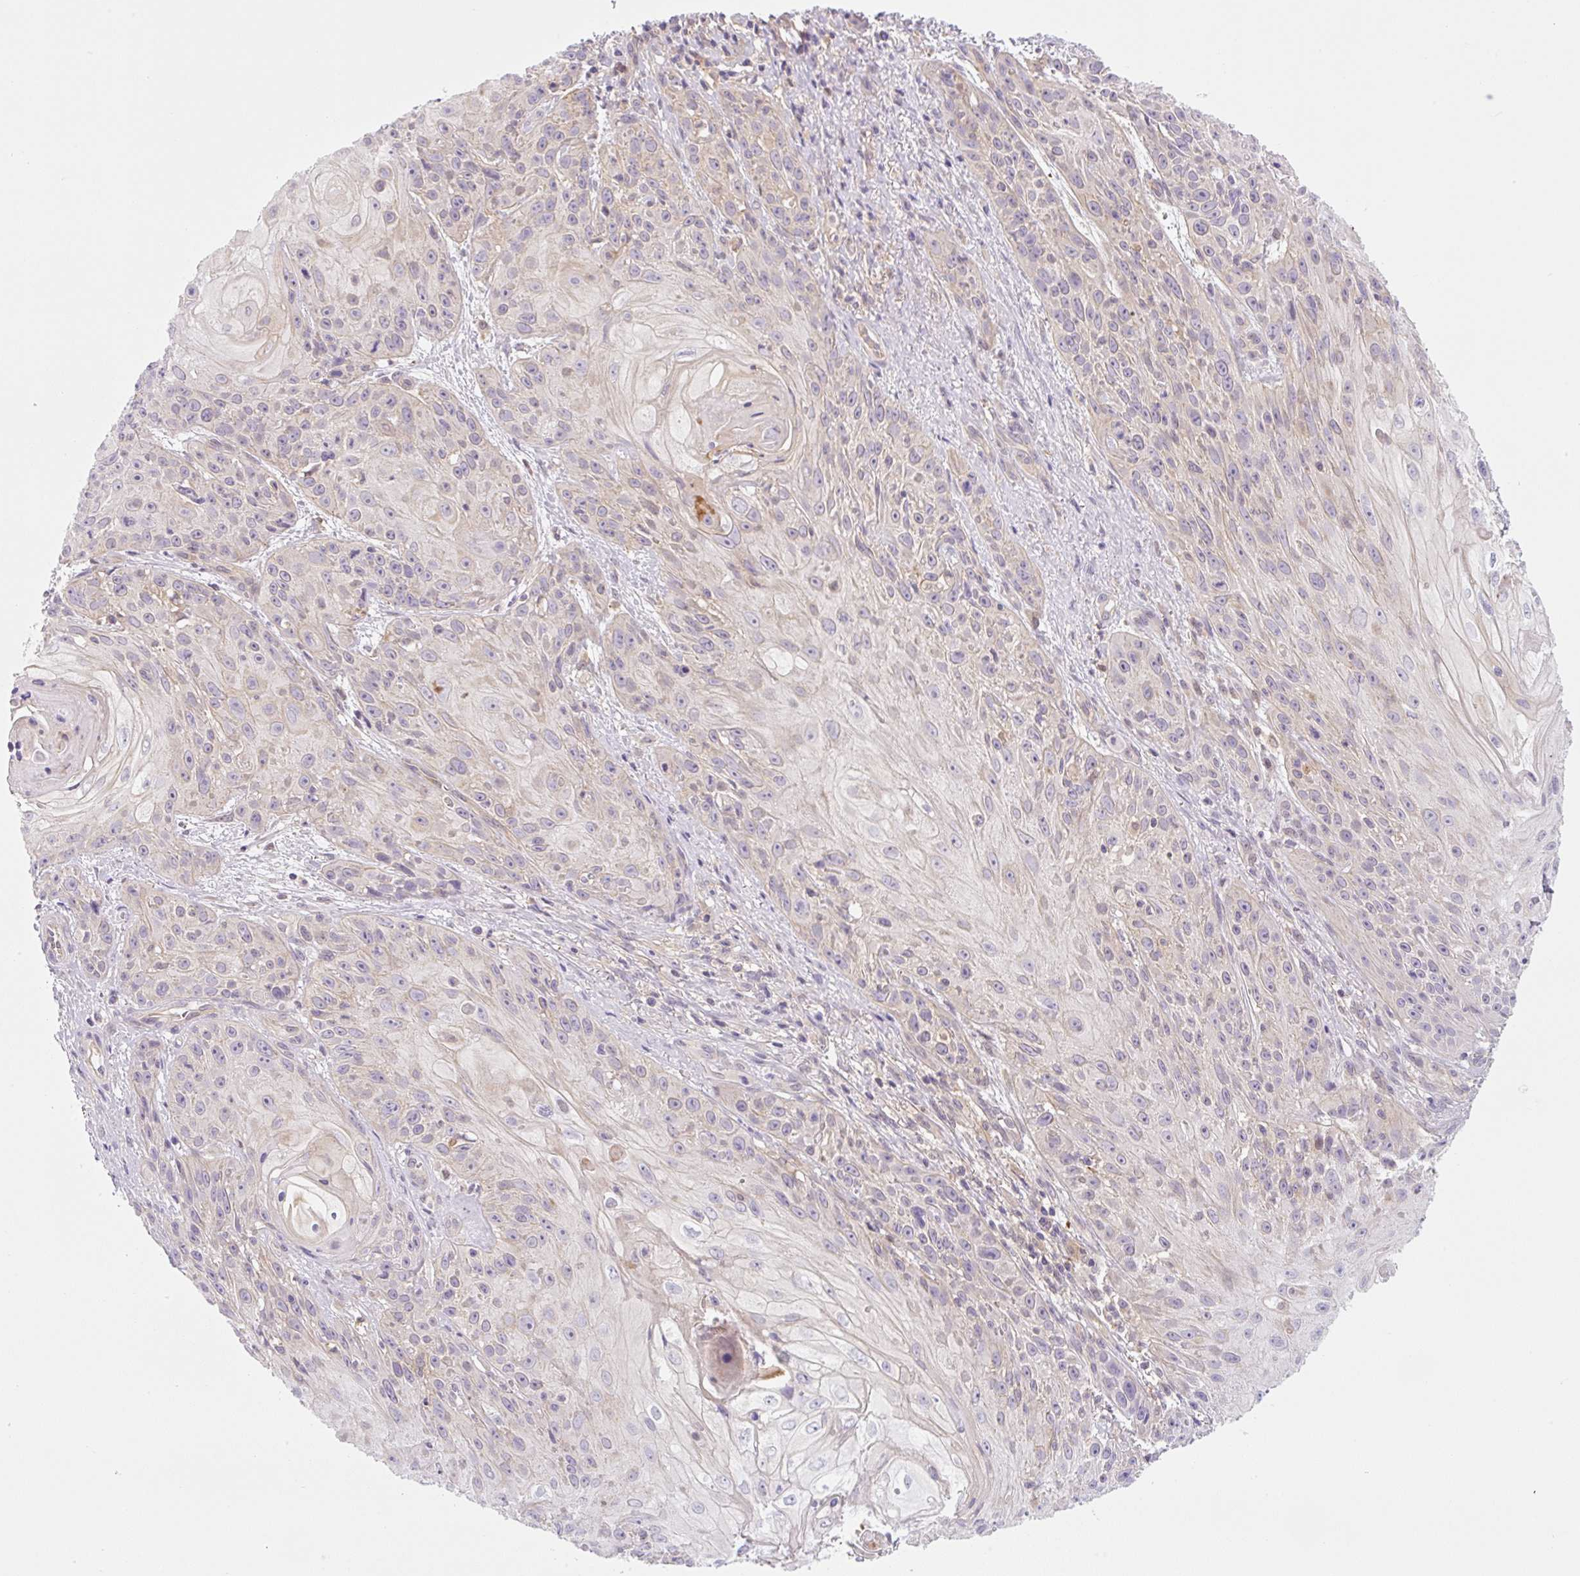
{"staining": {"intensity": "weak", "quantity": "<25%", "location": "cytoplasmic/membranous"}, "tissue": "skin cancer", "cell_type": "Tumor cells", "image_type": "cancer", "snomed": [{"axis": "morphology", "description": "Squamous cell carcinoma, NOS"}, {"axis": "topography", "description": "Skin"}, {"axis": "topography", "description": "Vulva"}], "caption": "An image of human skin cancer (squamous cell carcinoma) is negative for staining in tumor cells.", "gene": "OMA1", "patient": {"sex": "female", "age": 76}}